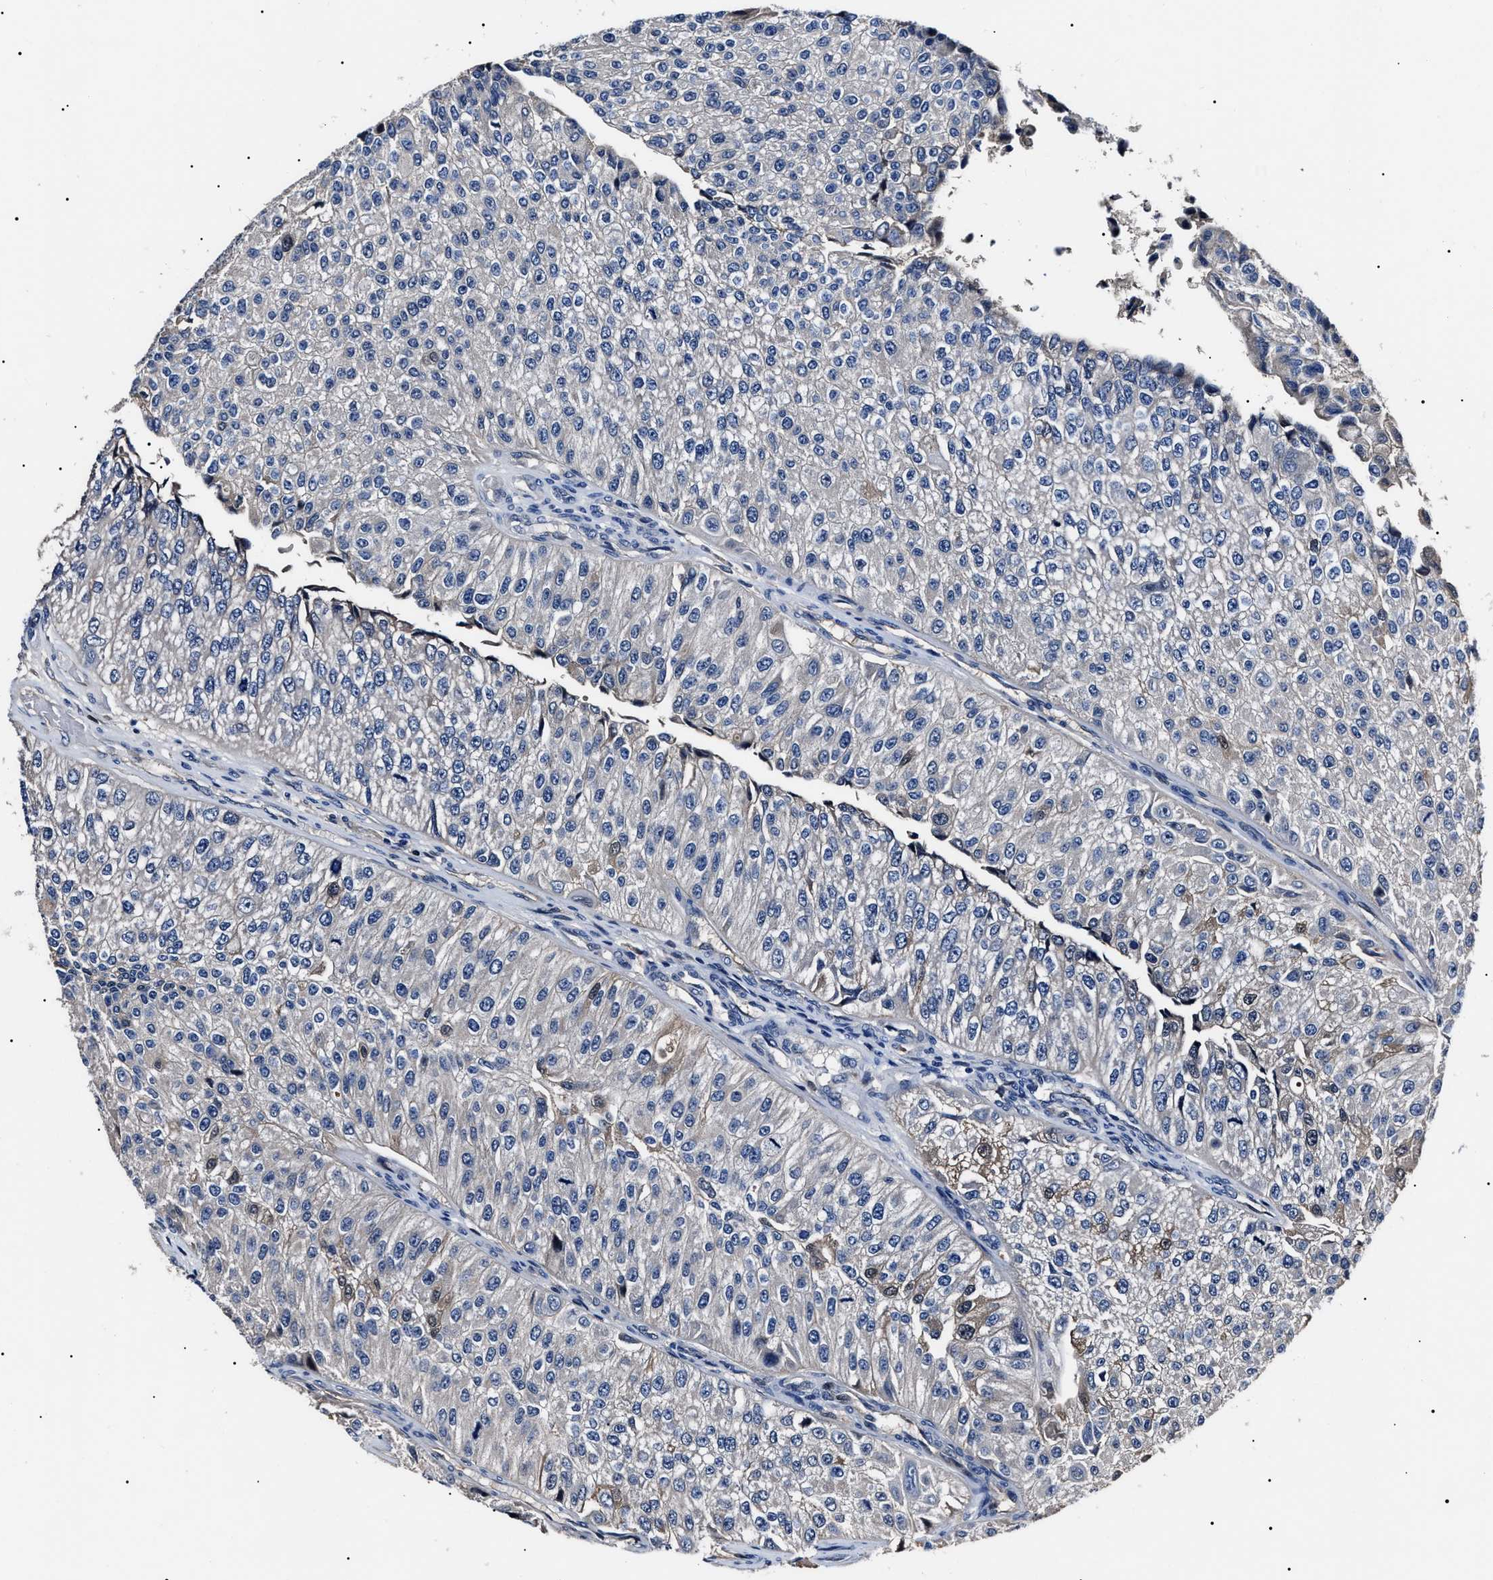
{"staining": {"intensity": "negative", "quantity": "none", "location": "none"}, "tissue": "urothelial cancer", "cell_type": "Tumor cells", "image_type": "cancer", "snomed": [{"axis": "morphology", "description": "Urothelial carcinoma, High grade"}, {"axis": "topography", "description": "Kidney"}, {"axis": "topography", "description": "Urinary bladder"}], "caption": "DAB (3,3'-diaminobenzidine) immunohistochemical staining of human high-grade urothelial carcinoma demonstrates no significant staining in tumor cells.", "gene": "IFT81", "patient": {"sex": "male", "age": 77}}